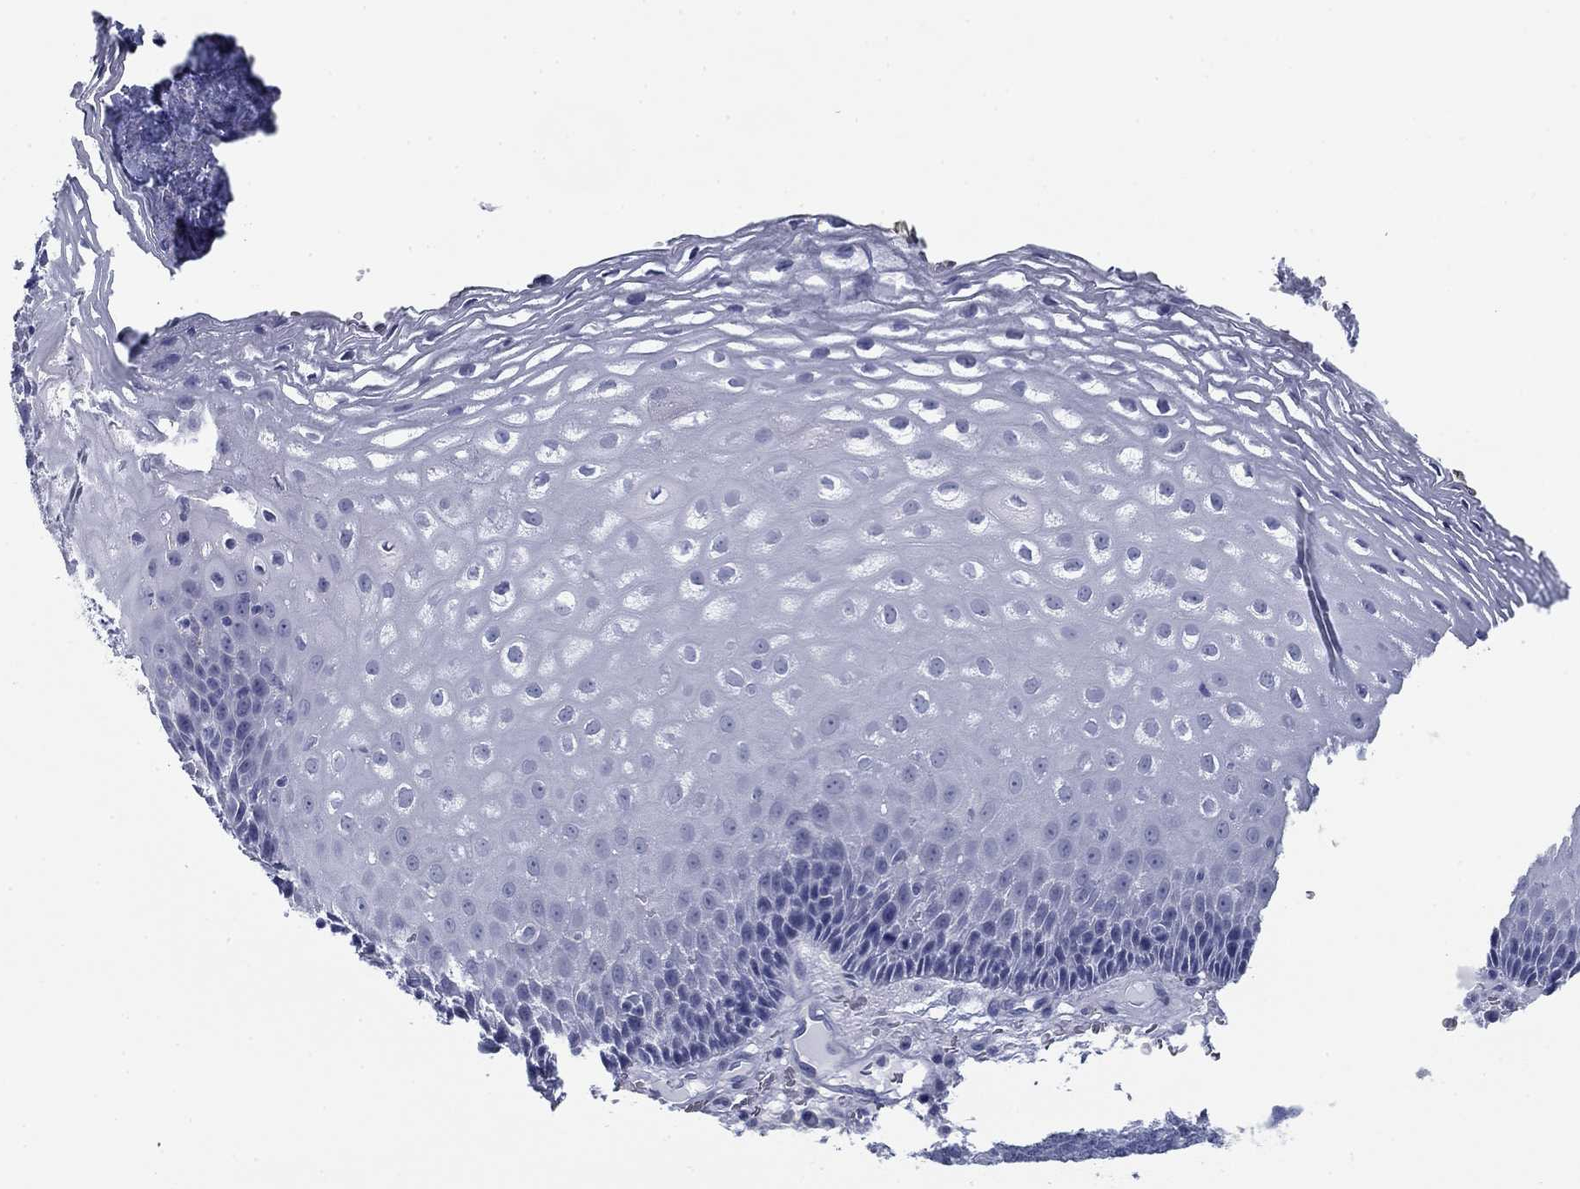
{"staining": {"intensity": "negative", "quantity": "none", "location": "none"}, "tissue": "esophagus", "cell_type": "Squamous epithelial cells", "image_type": "normal", "snomed": [{"axis": "morphology", "description": "Normal tissue, NOS"}, {"axis": "topography", "description": "Esophagus"}], "caption": "This is an immunohistochemistry (IHC) micrograph of unremarkable human esophagus. There is no positivity in squamous epithelial cells.", "gene": "DNAL1", "patient": {"sex": "male", "age": 76}}